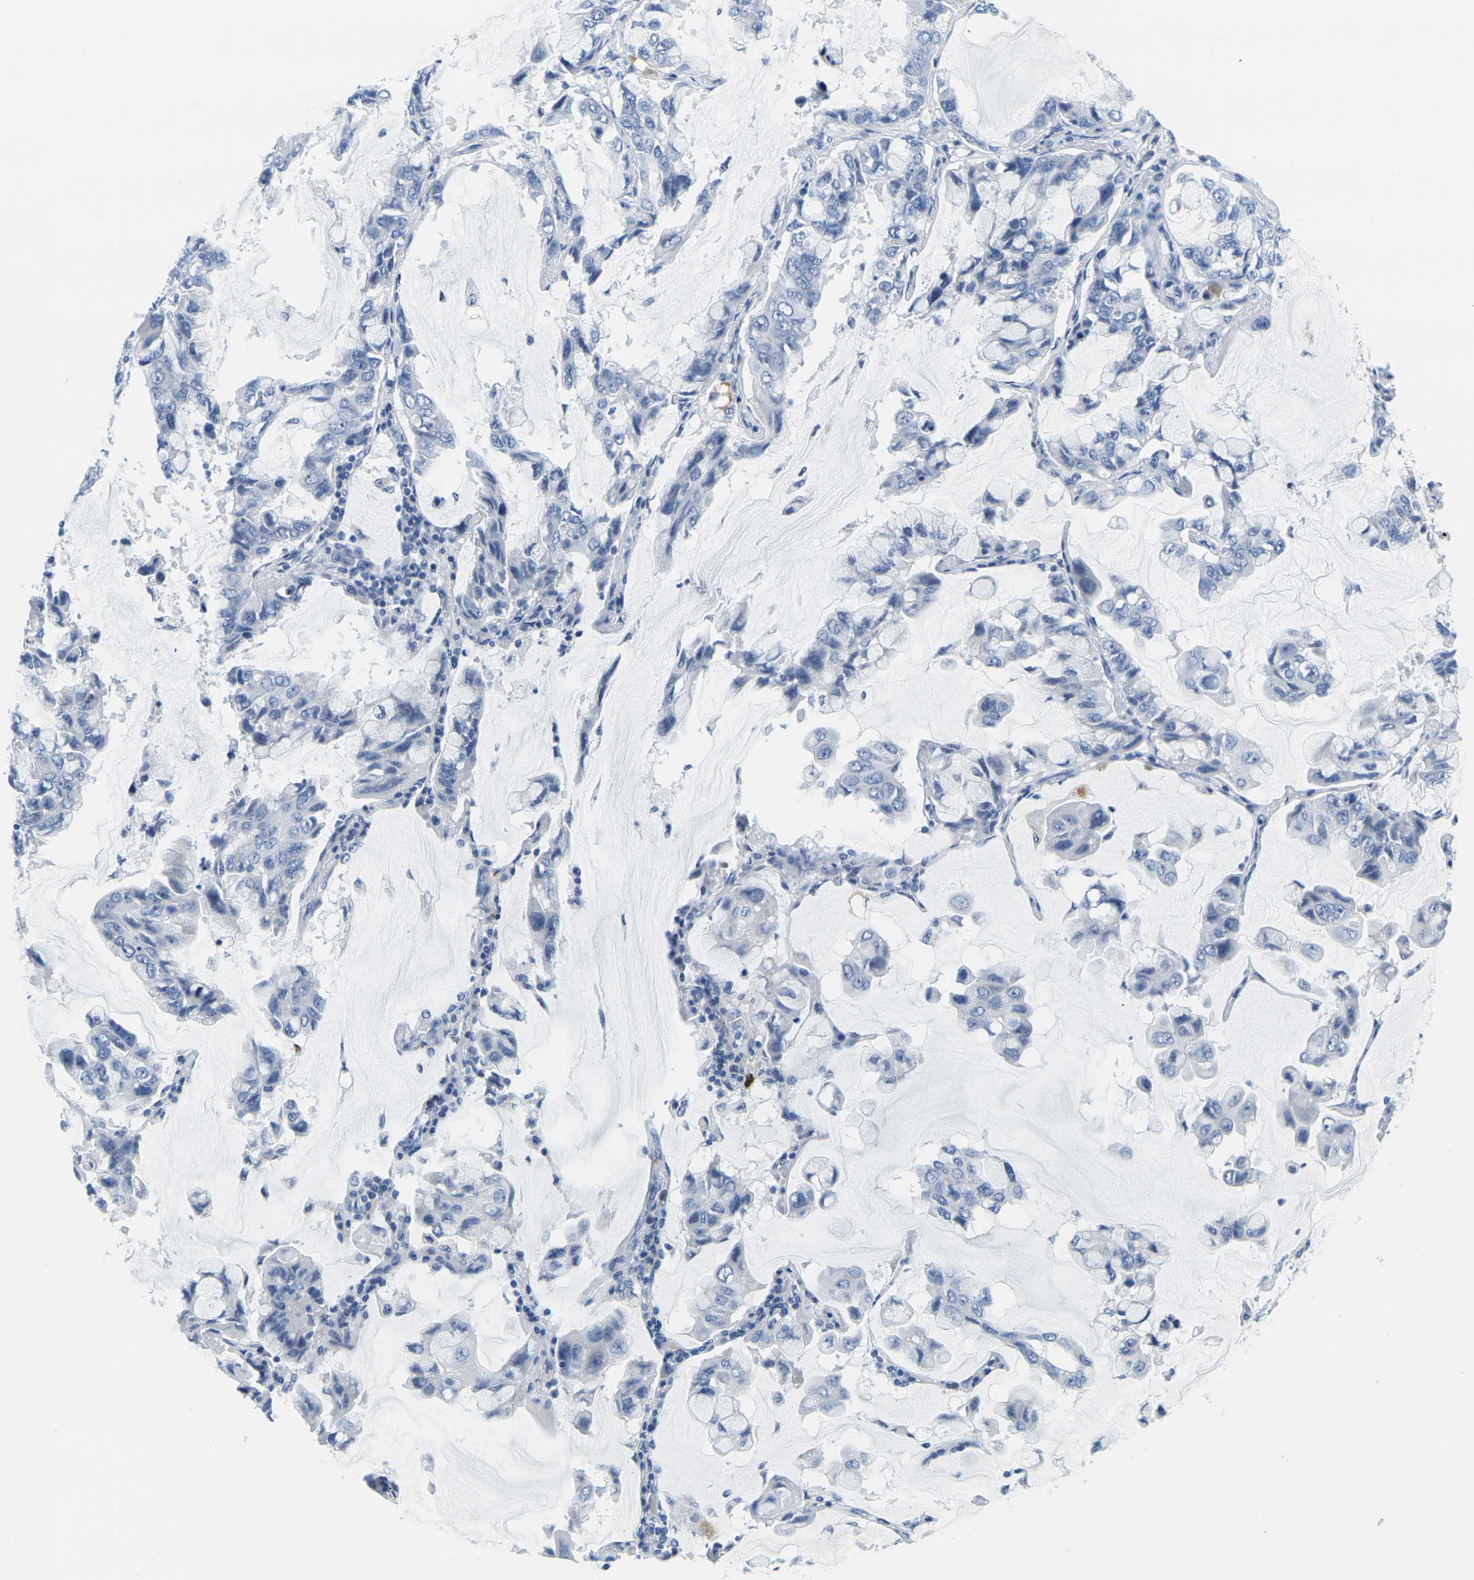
{"staining": {"intensity": "negative", "quantity": "none", "location": "none"}, "tissue": "lung cancer", "cell_type": "Tumor cells", "image_type": "cancer", "snomed": [{"axis": "morphology", "description": "Adenocarcinoma, NOS"}, {"axis": "topography", "description": "Lung"}], "caption": "Immunohistochemistry photomicrograph of lung cancer stained for a protein (brown), which displays no staining in tumor cells. Brightfield microscopy of IHC stained with DAB (brown) and hematoxylin (blue), captured at high magnification.", "gene": "GPR15", "patient": {"sex": "male", "age": 64}}